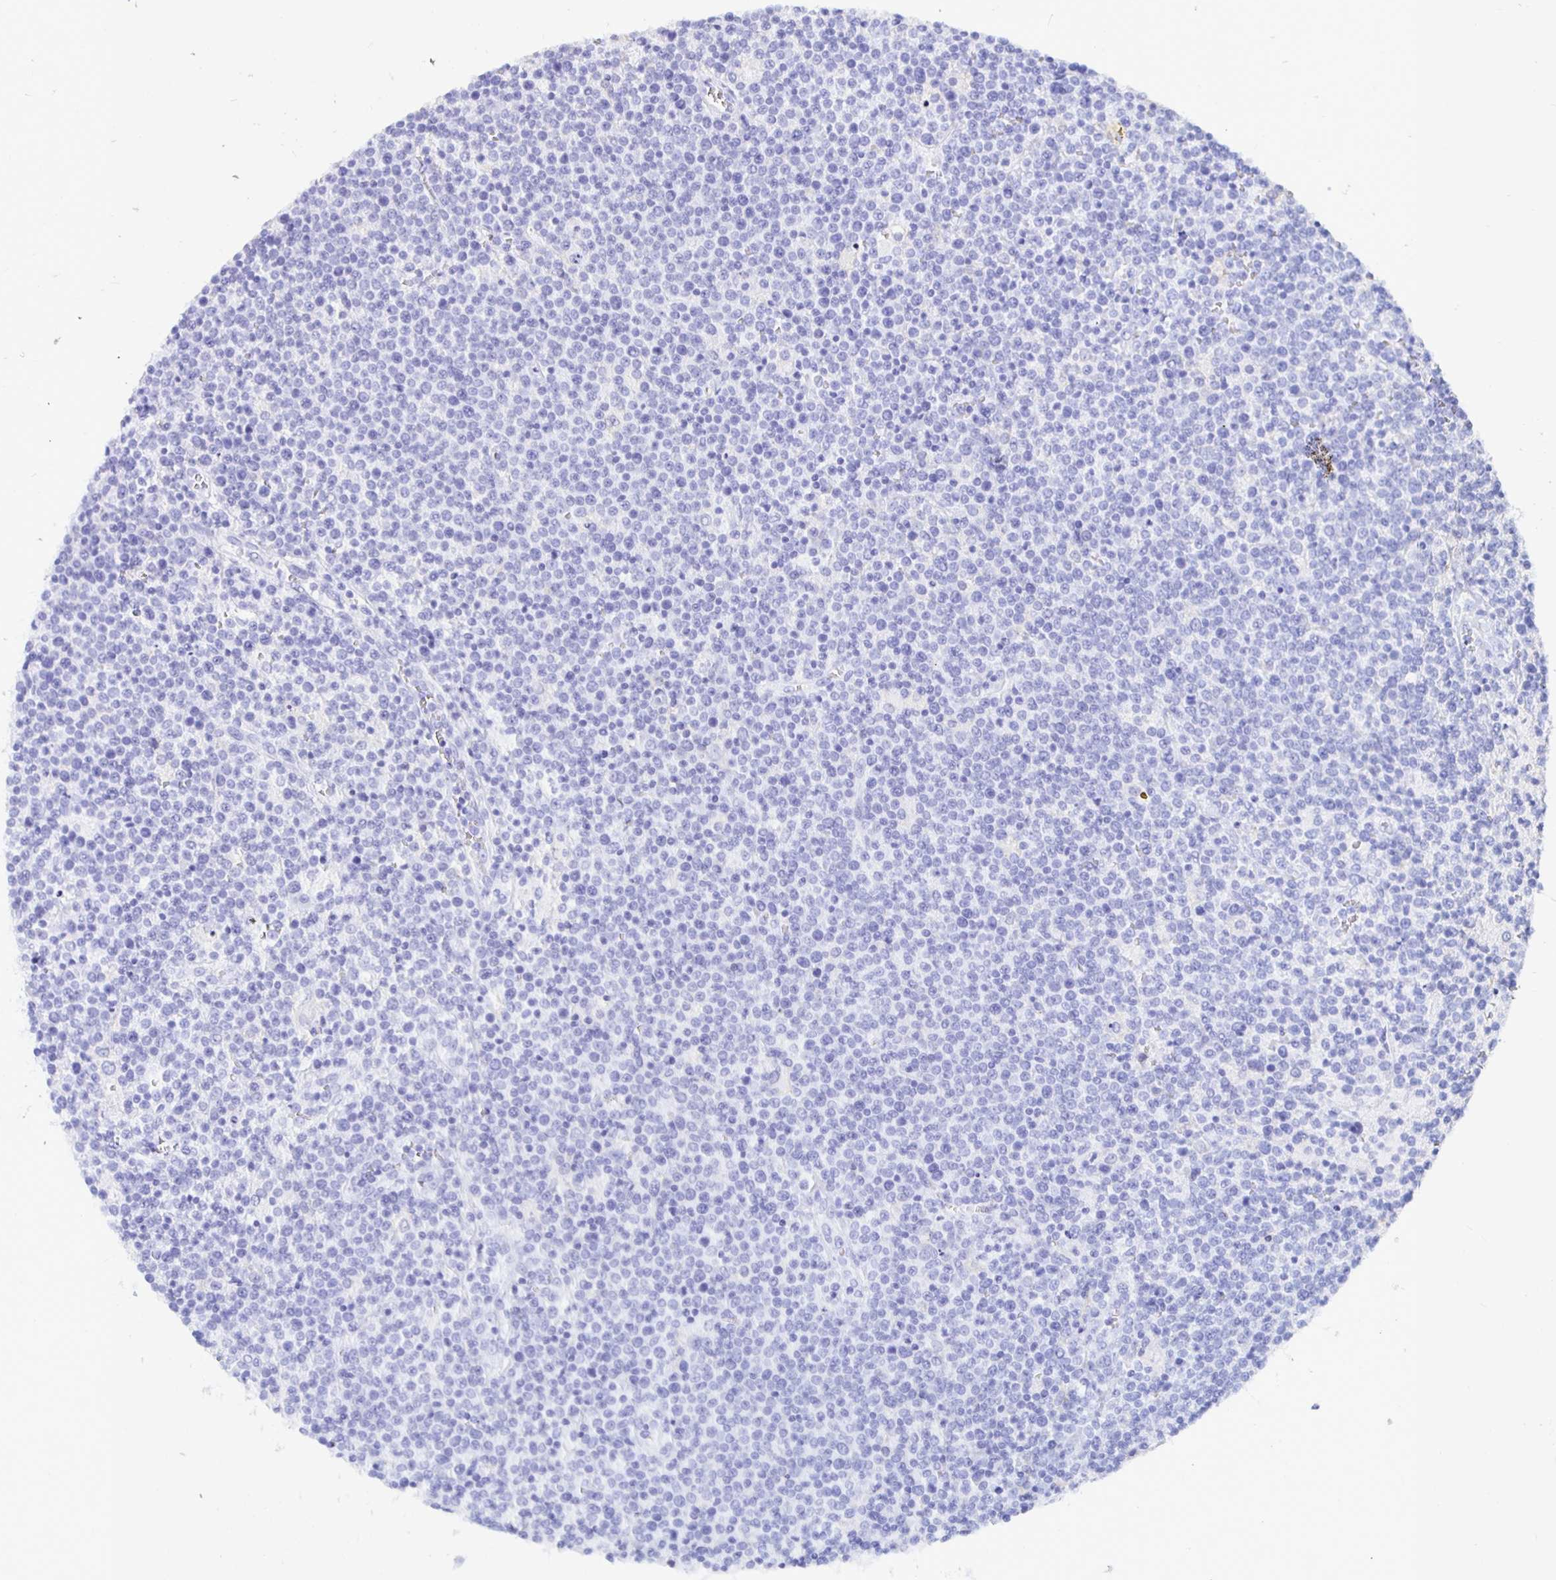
{"staining": {"intensity": "negative", "quantity": "none", "location": "none"}, "tissue": "lymphoma", "cell_type": "Tumor cells", "image_type": "cancer", "snomed": [{"axis": "morphology", "description": "Malignant lymphoma, non-Hodgkin's type, High grade"}, {"axis": "topography", "description": "Lymph node"}], "caption": "Immunohistochemistry image of human malignant lymphoma, non-Hodgkin's type (high-grade) stained for a protein (brown), which reveals no positivity in tumor cells.", "gene": "UMOD", "patient": {"sex": "male", "age": 61}}